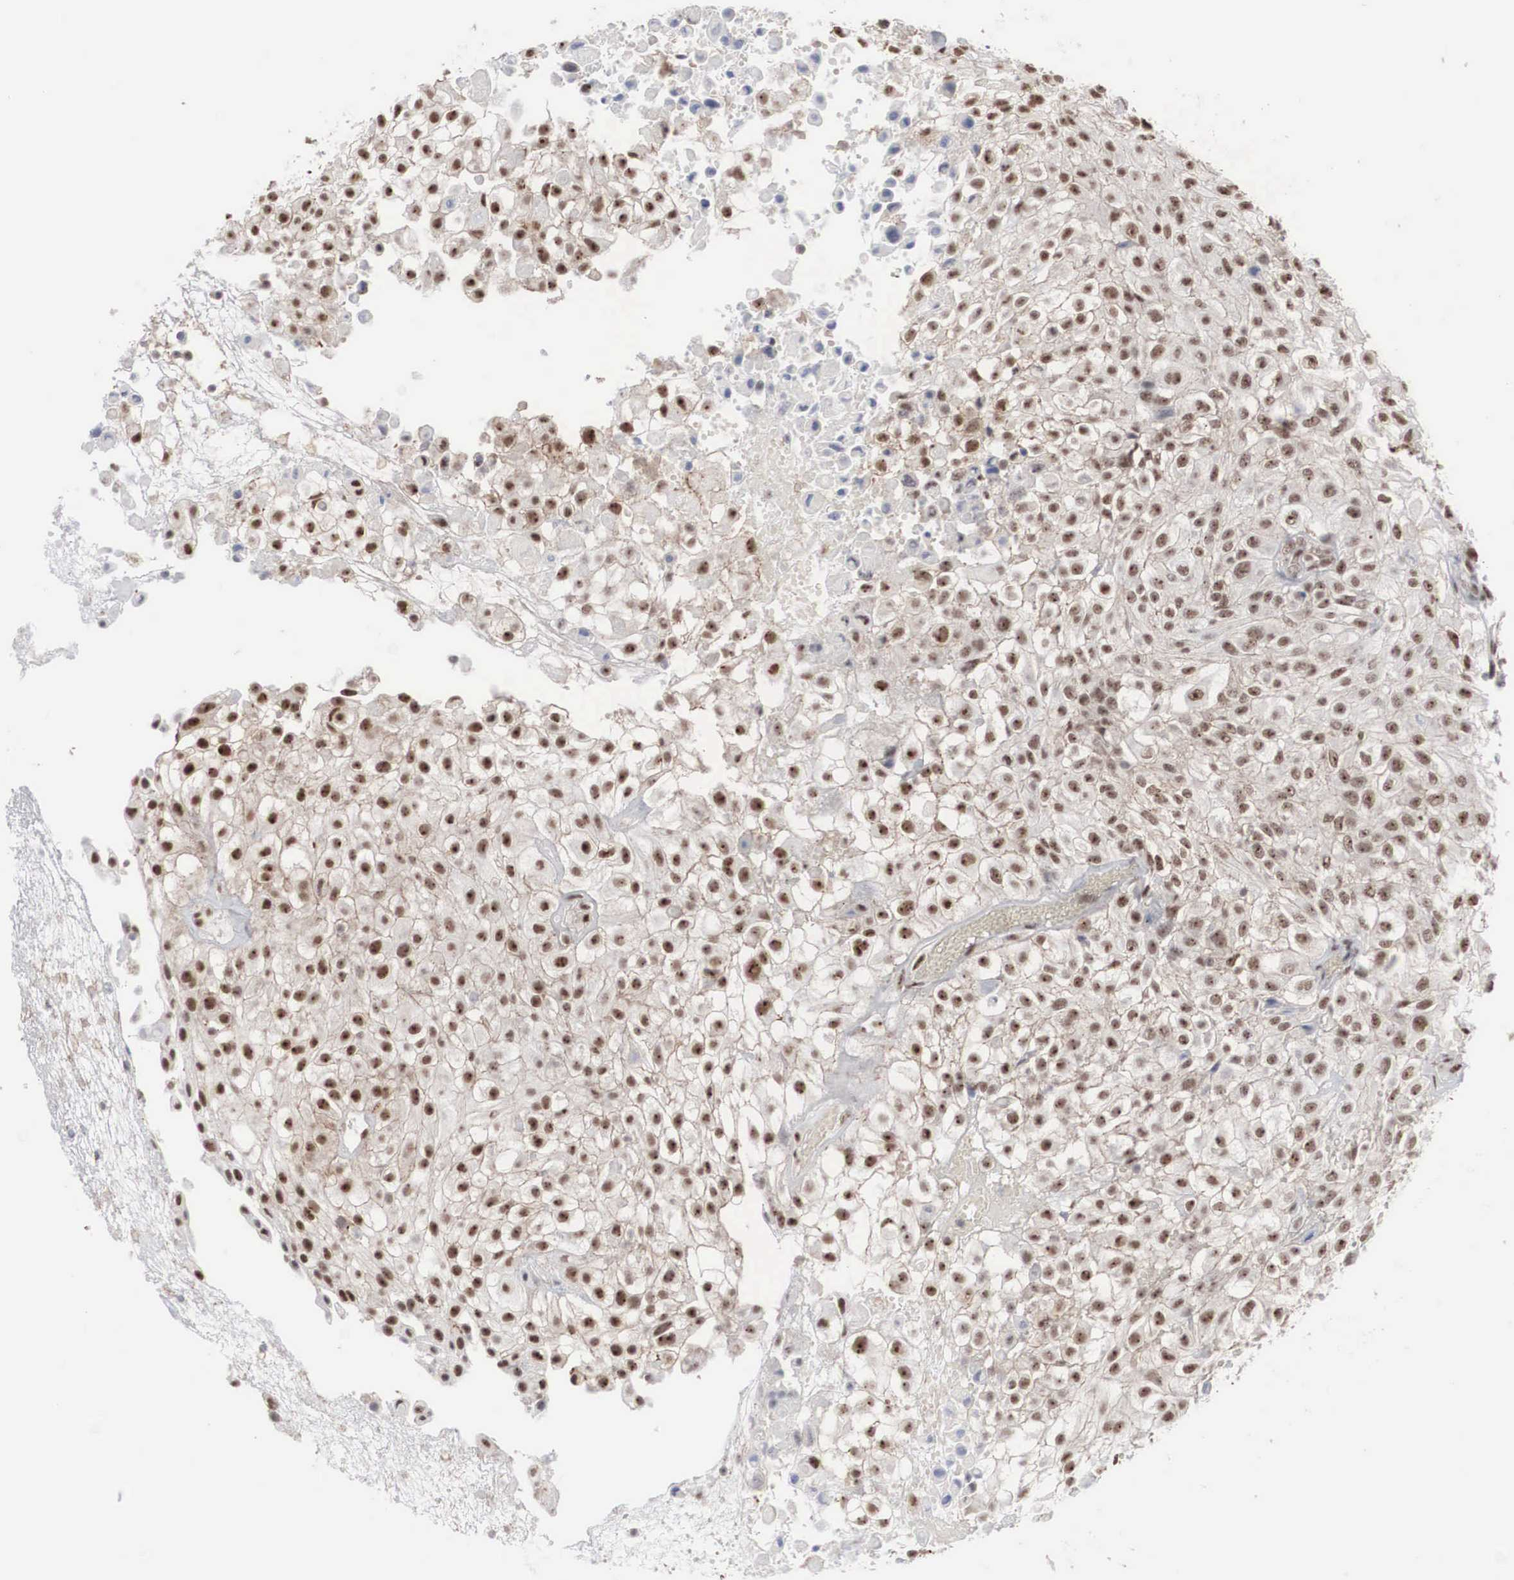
{"staining": {"intensity": "weak", "quantity": ">75%", "location": "nuclear"}, "tissue": "urothelial cancer", "cell_type": "Tumor cells", "image_type": "cancer", "snomed": [{"axis": "morphology", "description": "Urothelial carcinoma, High grade"}, {"axis": "topography", "description": "Urinary bladder"}], "caption": "Brown immunohistochemical staining in urothelial carcinoma (high-grade) shows weak nuclear staining in approximately >75% of tumor cells. (Stains: DAB in brown, nuclei in blue, Microscopy: brightfield microscopy at high magnification).", "gene": "AUTS2", "patient": {"sex": "male", "age": 56}}